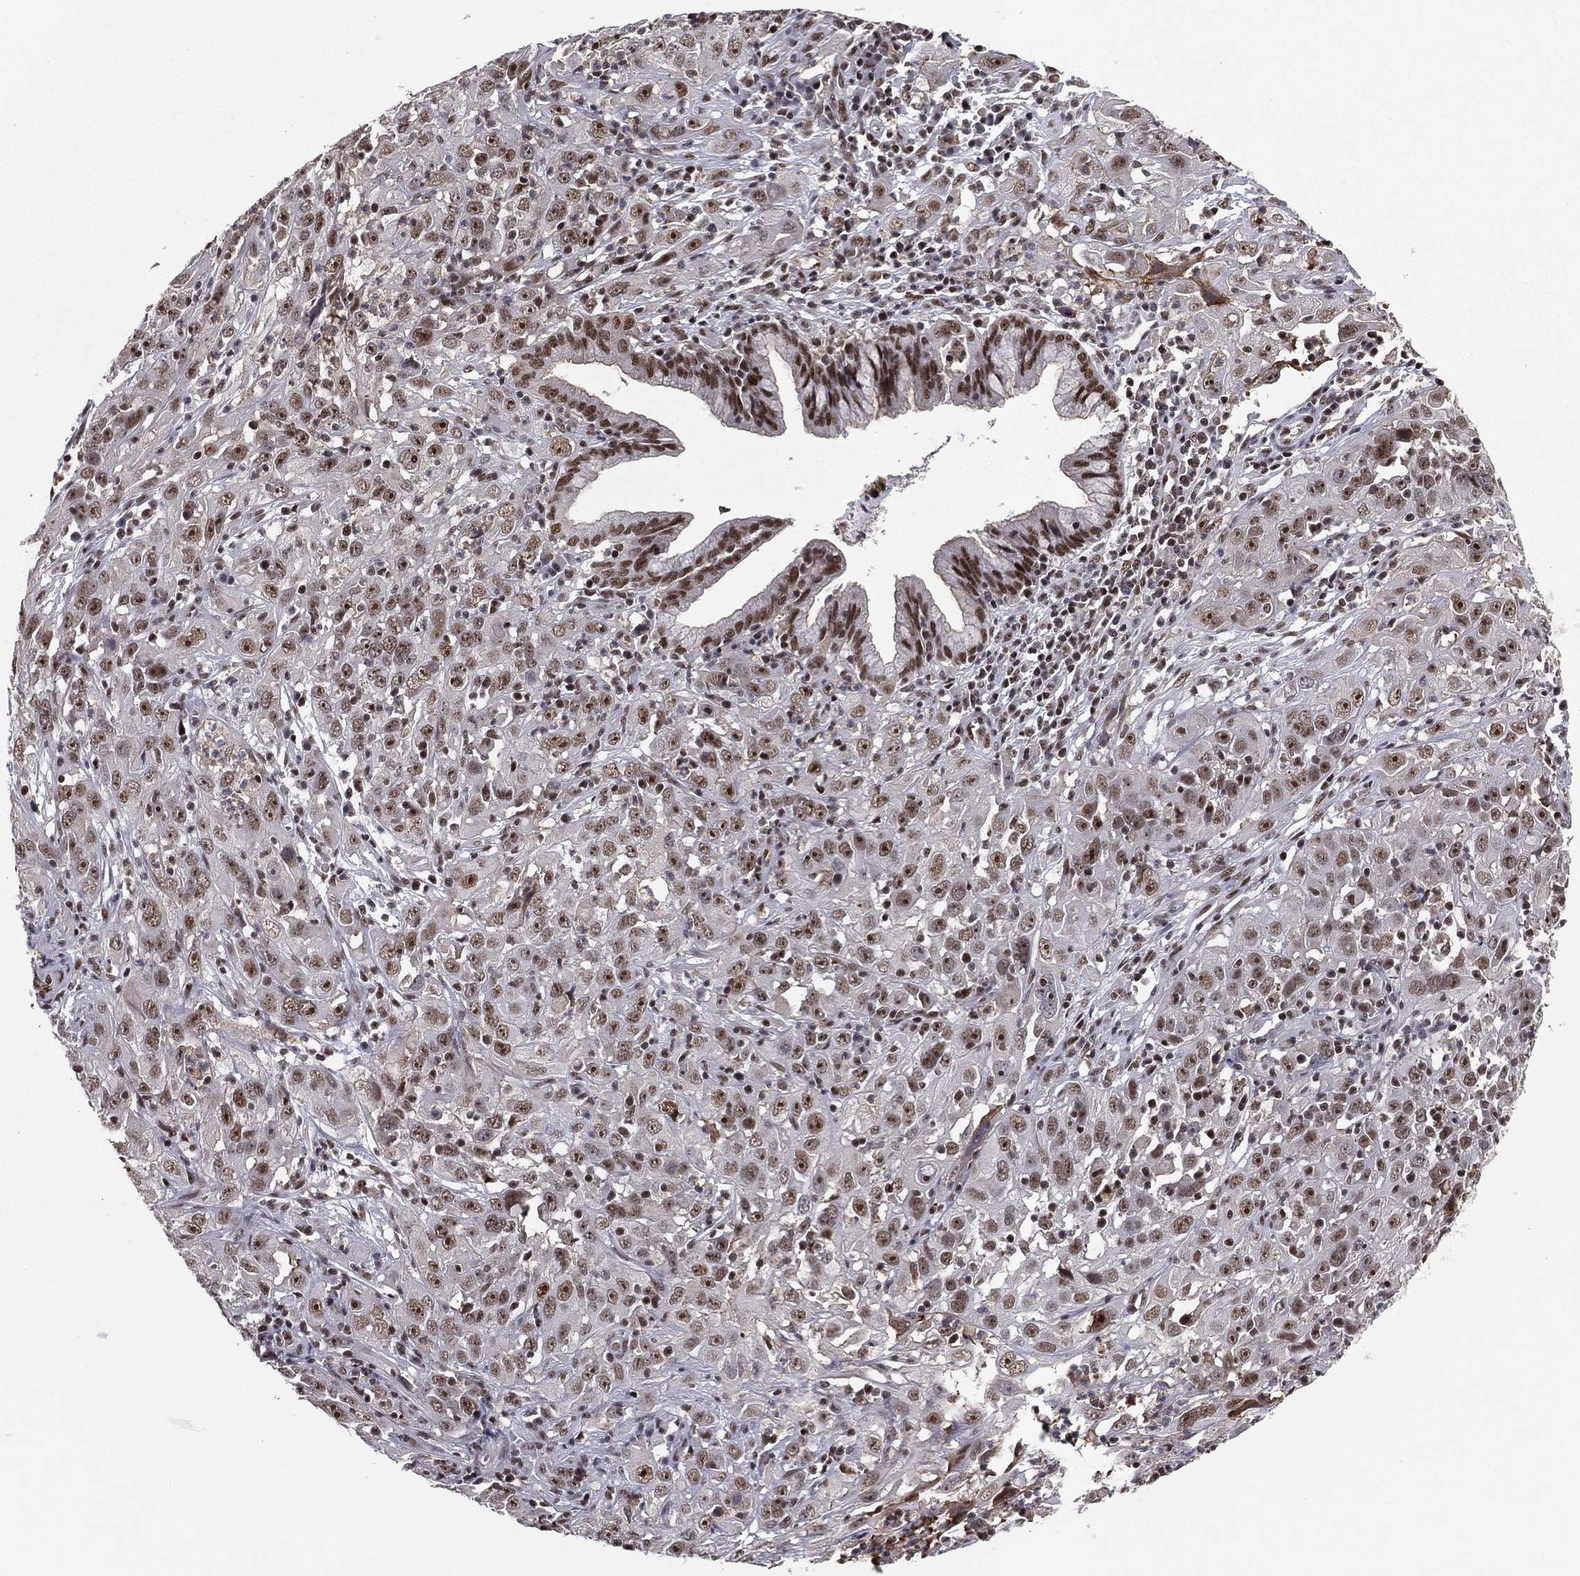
{"staining": {"intensity": "moderate", "quantity": "25%-75%", "location": "nuclear"}, "tissue": "cervical cancer", "cell_type": "Tumor cells", "image_type": "cancer", "snomed": [{"axis": "morphology", "description": "Squamous cell carcinoma, NOS"}, {"axis": "topography", "description": "Cervix"}], "caption": "An image showing moderate nuclear expression in approximately 25%-75% of tumor cells in cervical cancer, as visualized by brown immunohistochemical staining.", "gene": "GPALPP1", "patient": {"sex": "female", "age": 32}}